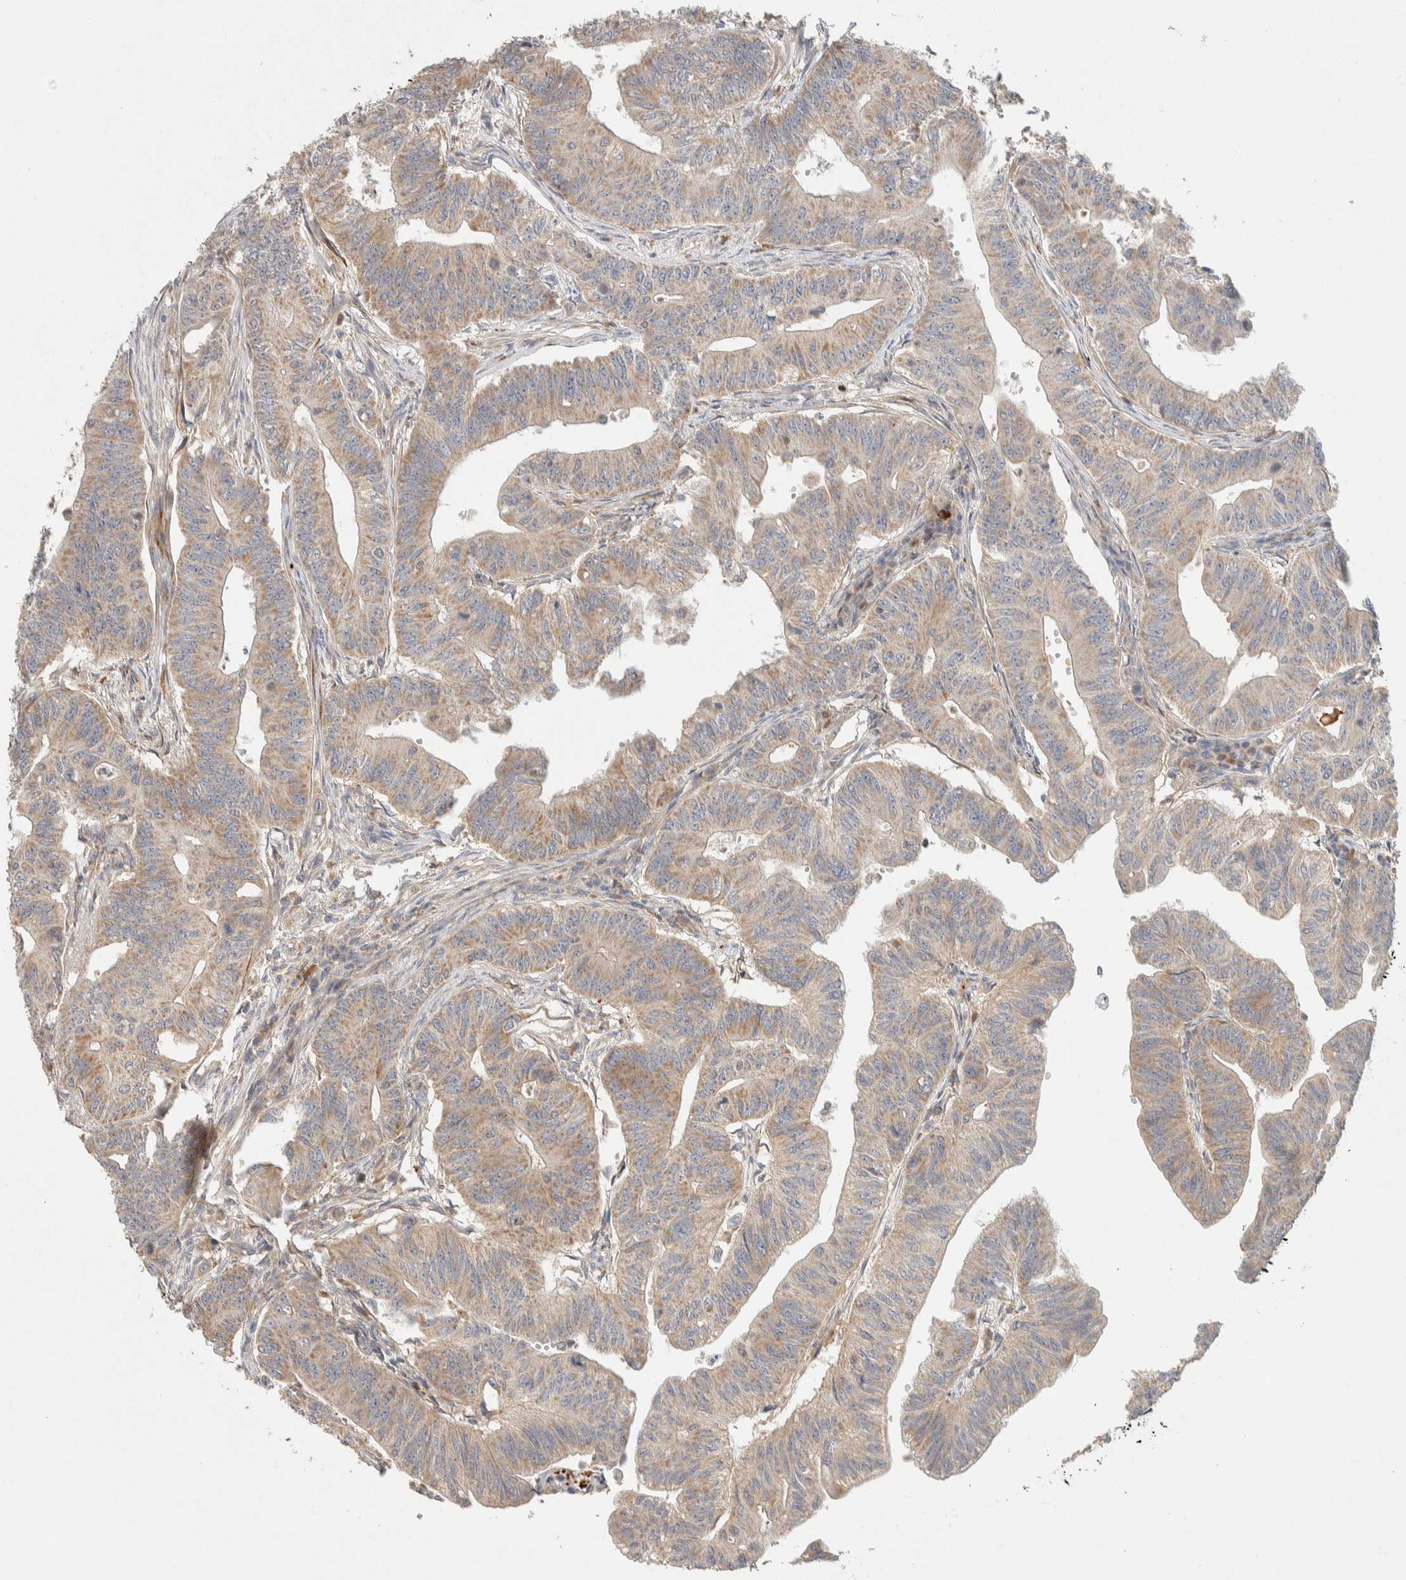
{"staining": {"intensity": "weak", "quantity": ">75%", "location": "cytoplasmic/membranous"}, "tissue": "colorectal cancer", "cell_type": "Tumor cells", "image_type": "cancer", "snomed": [{"axis": "morphology", "description": "Adenoma, NOS"}, {"axis": "morphology", "description": "Adenocarcinoma, NOS"}, {"axis": "topography", "description": "Colon"}], "caption": "Human colorectal cancer stained with a protein marker shows weak staining in tumor cells.", "gene": "KIF9", "patient": {"sex": "male", "age": 79}}